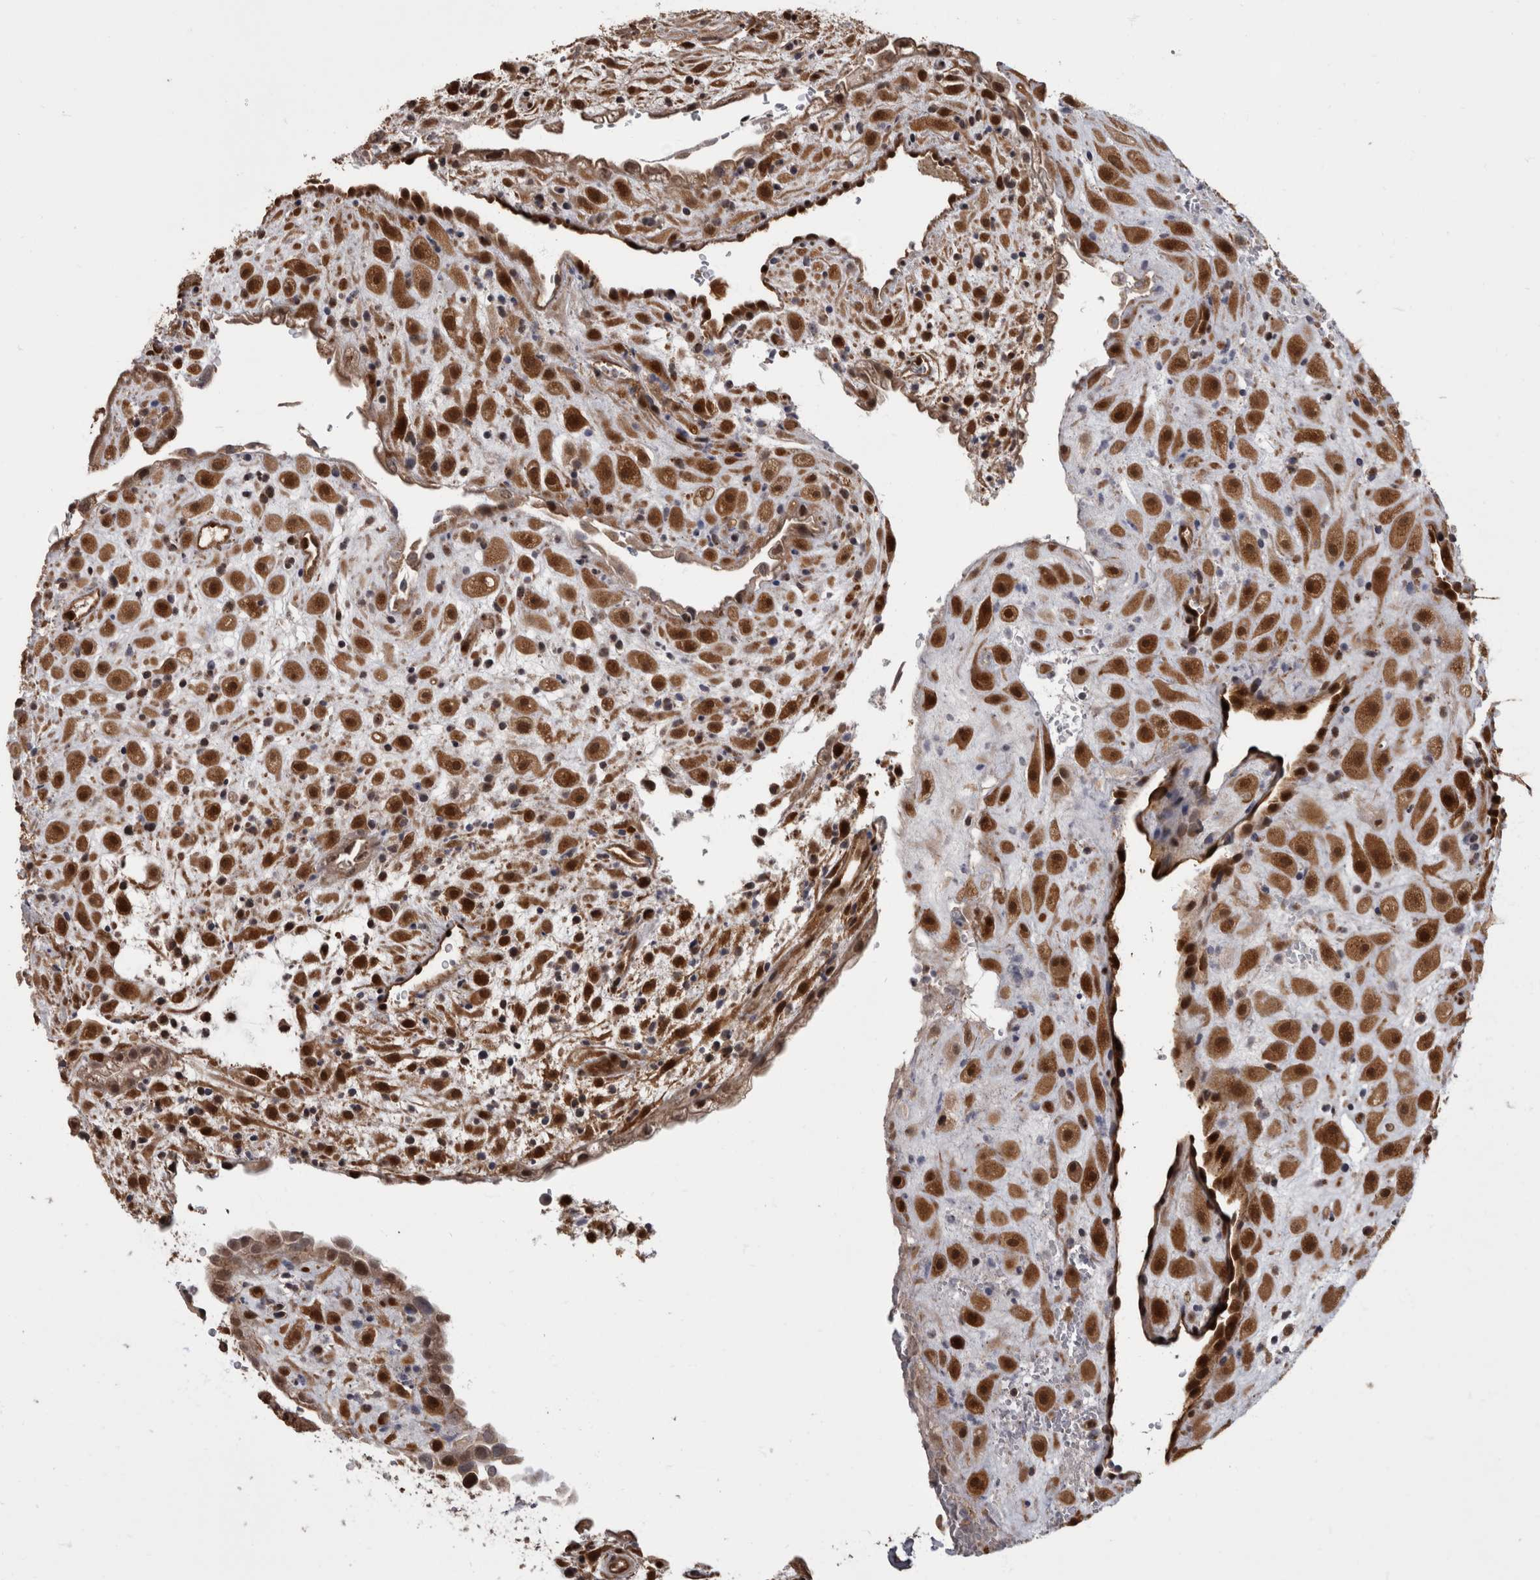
{"staining": {"intensity": "strong", "quantity": ">75%", "location": "cytoplasmic/membranous,nuclear"}, "tissue": "placenta", "cell_type": "Decidual cells", "image_type": "normal", "snomed": [{"axis": "morphology", "description": "Normal tissue, NOS"}, {"axis": "topography", "description": "Placenta"}], "caption": "Immunohistochemical staining of benign placenta reveals strong cytoplasmic/membranous,nuclear protein expression in approximately >75% of decidual cells. Nuclei are stained in blue.", "gene": "AKT3", "patient": {"sex": "female", "age": 35}}